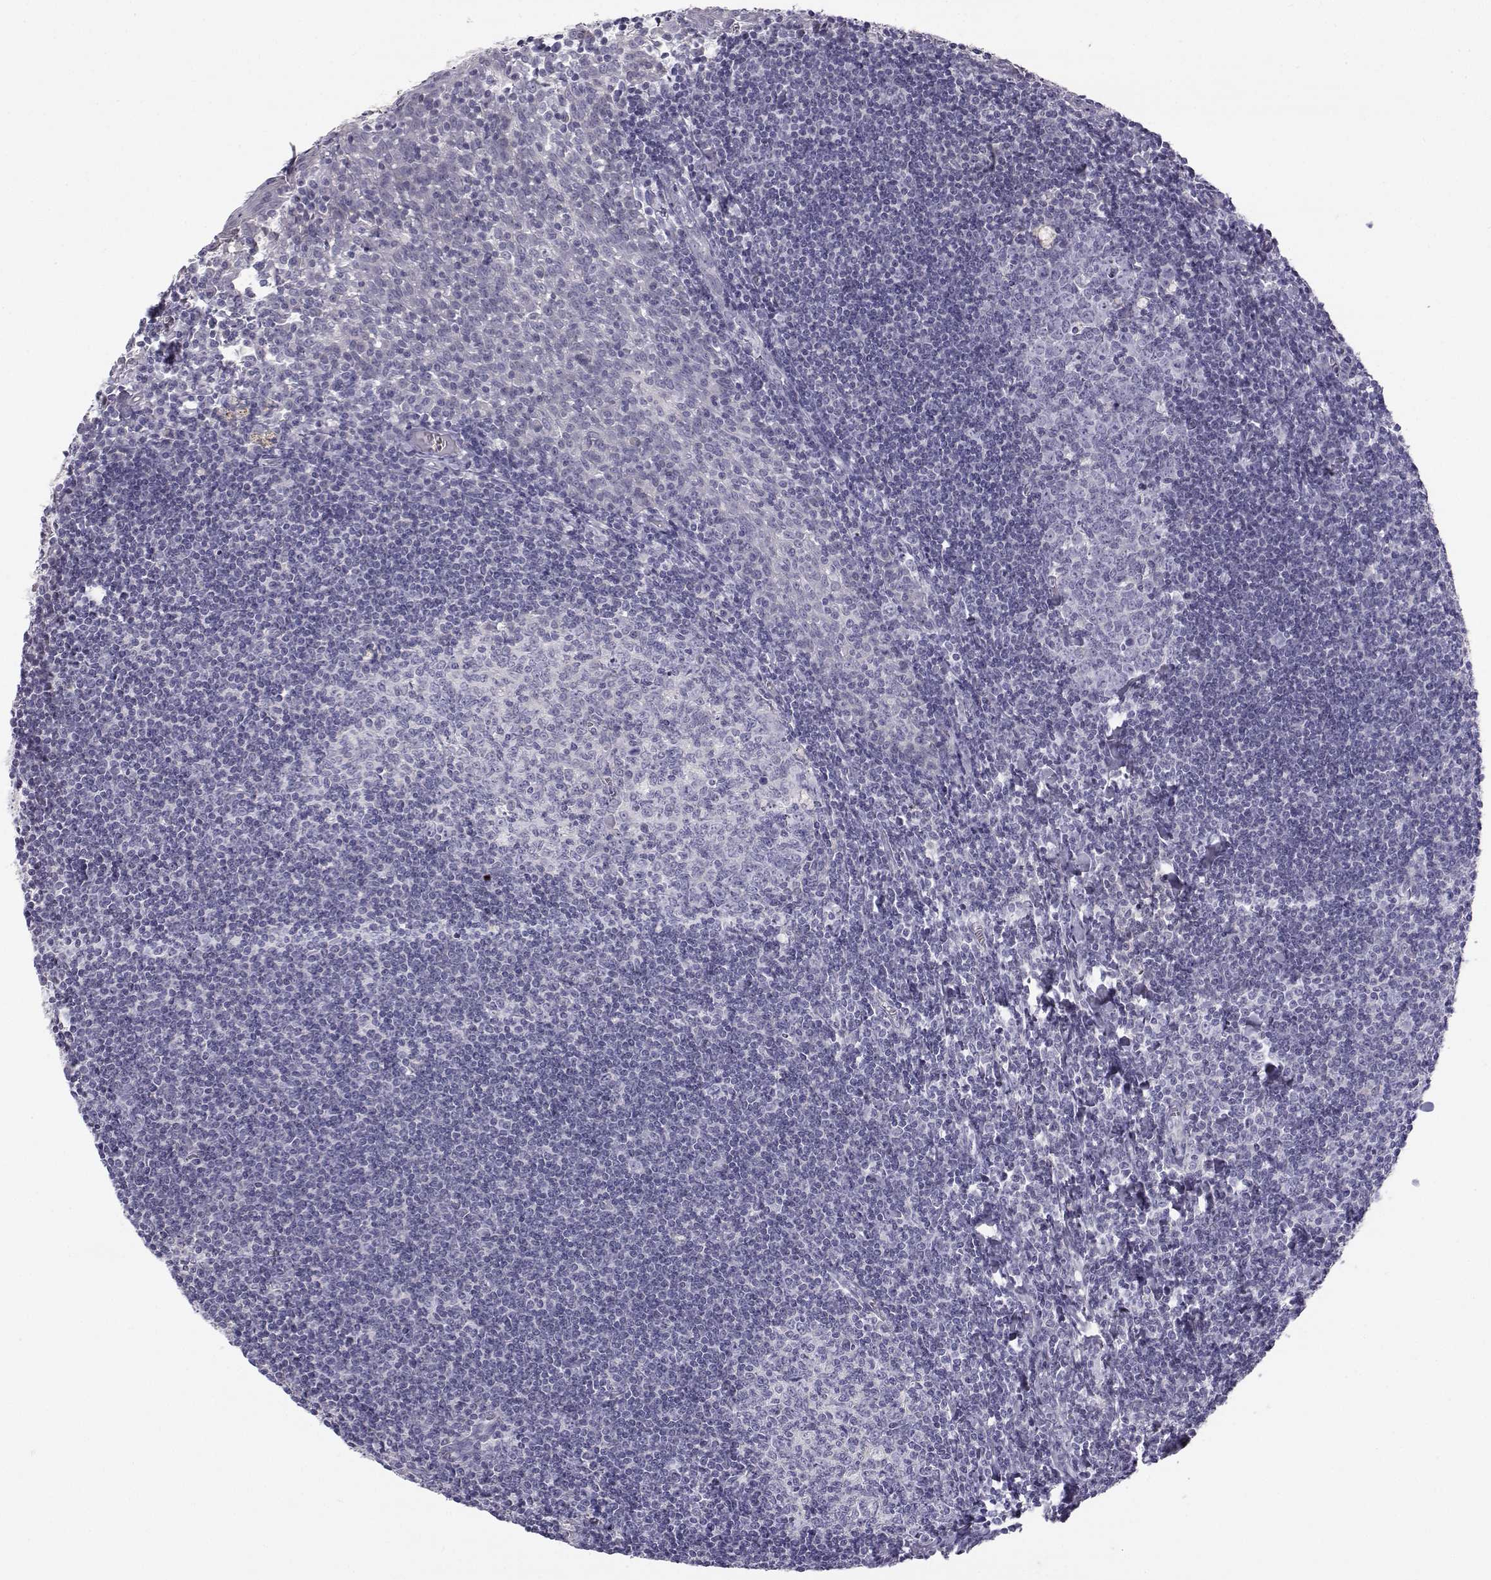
{"staining": {"intensity": "negative", "quantity": "none", "location": "none"}, "tissue": "tonsil", "cell_type": "Germinal center cells", "image_type": "normal", "snomed": [{"axis": "morphology", "description": "Normal tissue, NOS"}, {"axis": "topography", "description": "Tonsil"}], "caption": "The photomicrograph displays no staining of germinal center cells in normal tonsil.", "gene": "KCNMB4", "patient": {"sex": "female", "age": 12}}